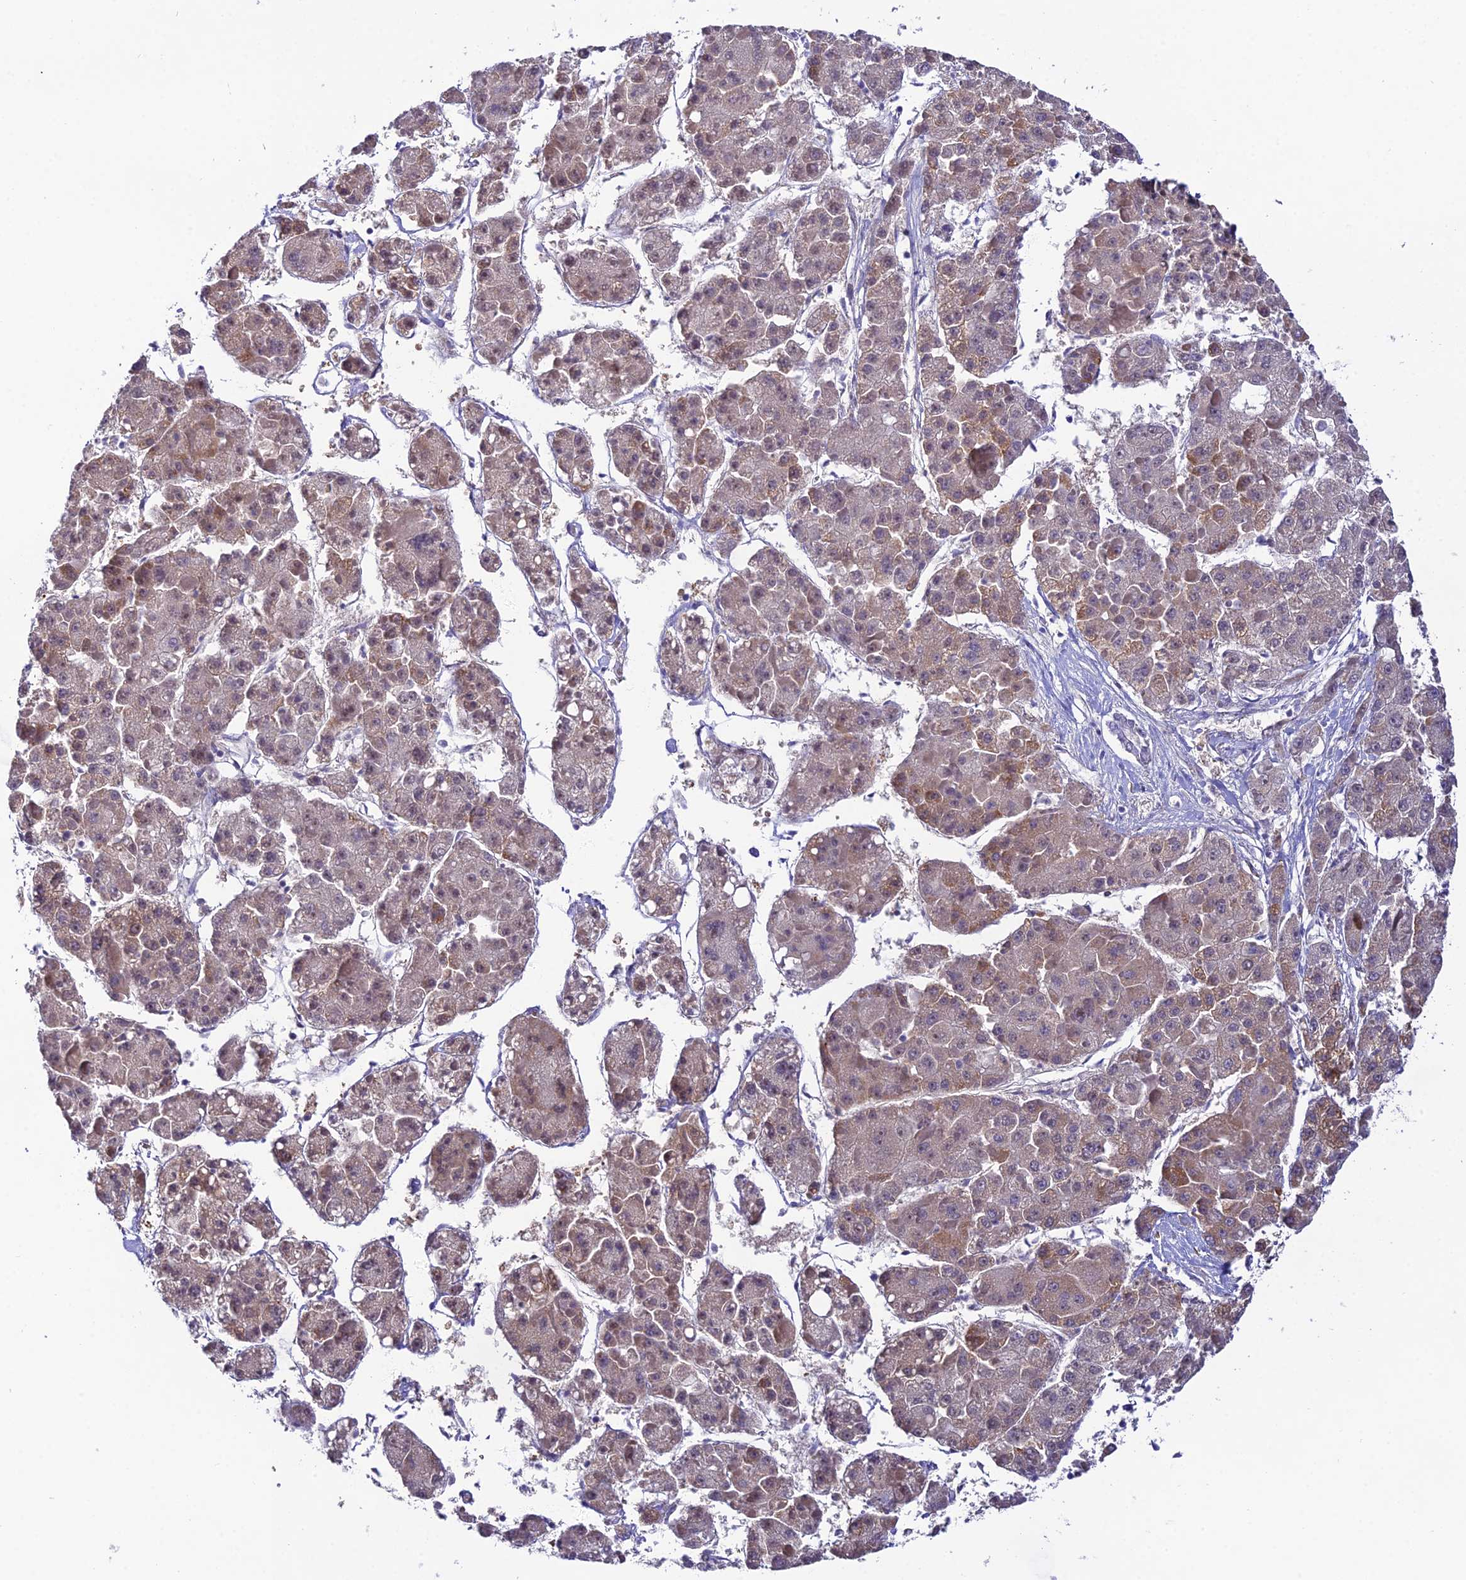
{"staining": {"intensity": "weak", "quantity": "25%-75%", "location": "cytoplasmic/membranous"}, "tissue": "liver cancer", "cell_type": "Tumor cells", "image_type": "cancer", "snomed": [{"axis": "morphology", "description": "Carcinoma, Hepatocellular, NOS"}, {"axis": "topography", "description": "Liver"}], "caption": "This histopathology image displays immunohistochemistry (IHC) staining of liver cancer, with low weak cytoplasmic/membranous expression in approximately 25%-75% of tumor cells.", "gene": "SYT15", "patient": {"sex": "female", "age": 73}}